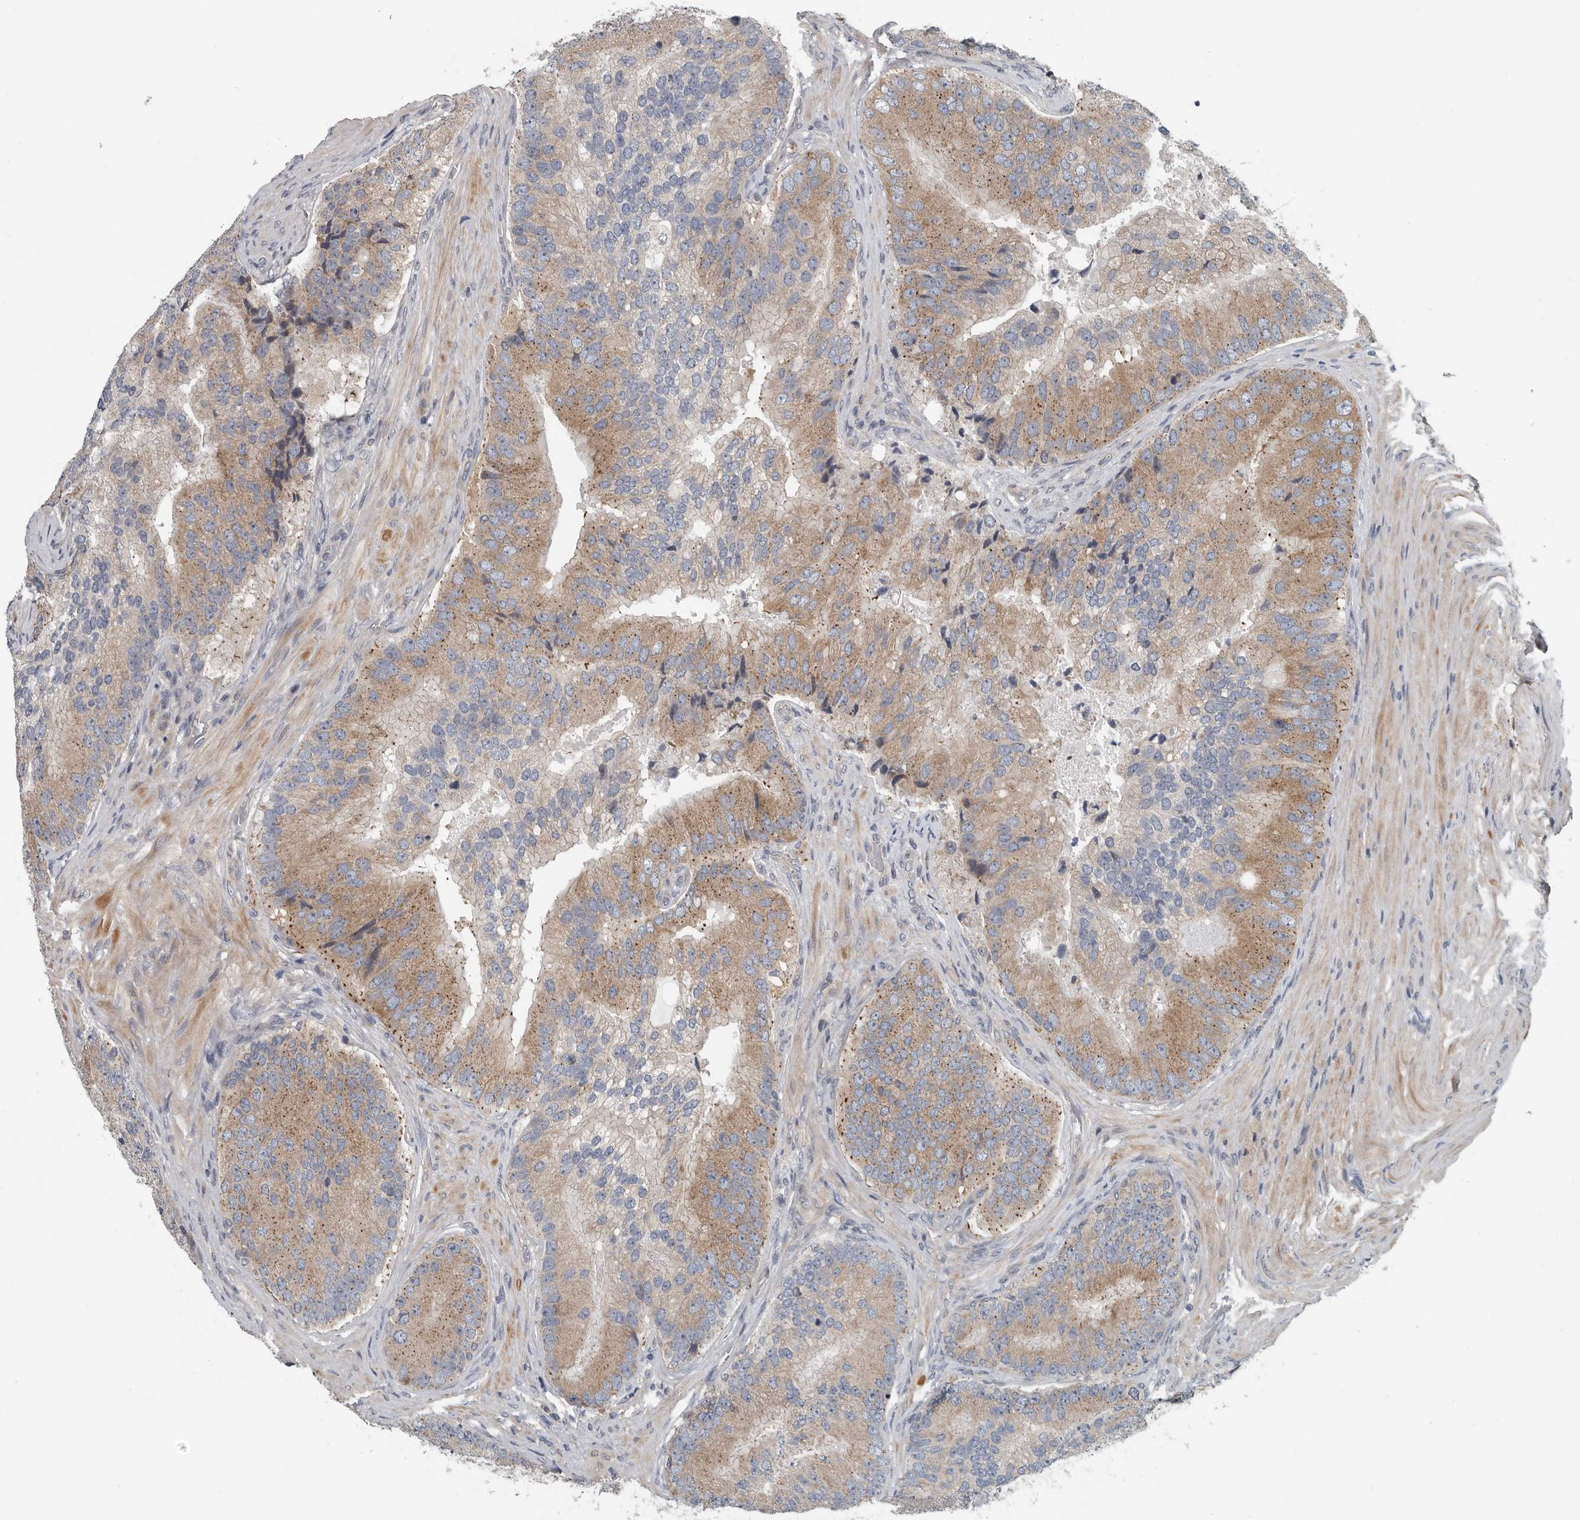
{"staining": {"intensity": "moderate", "quantity": ">75%", "location": "cytoplasmic/membranous"}, "tissue": "prostate cancer", "cell_type": "Tumor cells", "image_type": "cancer", "snomed": [{"axis": "morphology", "description": "Adenocarcinoma, High grade"}, {"axis": "topography", "description": "Prostate"}], "caption": "Brown immunohistochemical staining in human prostate cancer demonstrates moderate cytoplasmic/membranous positivity in approximately >75% of tumor cells. (brown staining indicates protein expression, while blue staining denotes nuclei).", "gene": "TMEM199", "patient": {"sex": "male", "age": 70}}